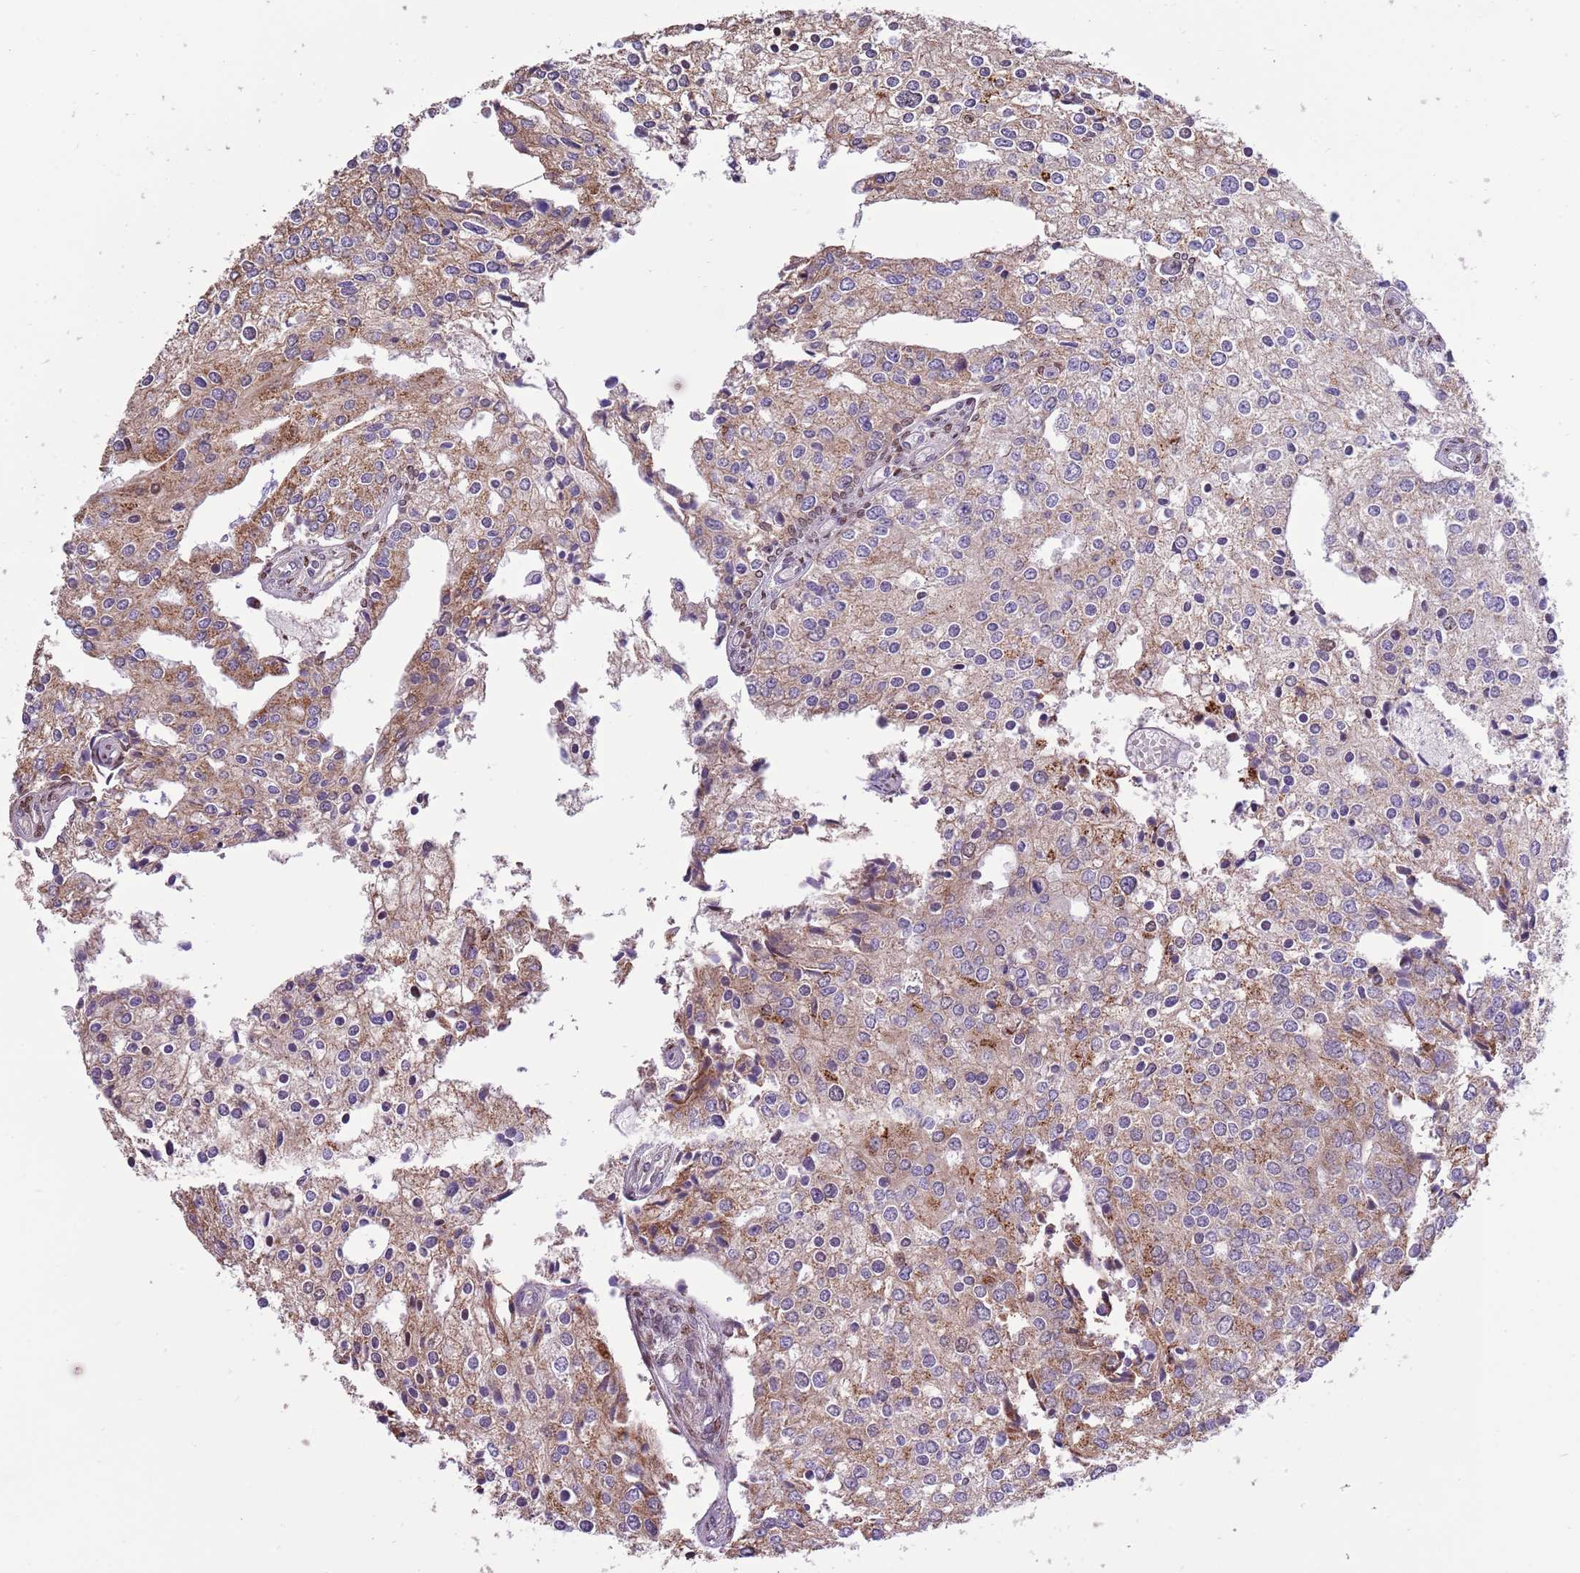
{"staining": {"intensity": "moderate", "quantity": ">75%", "location": "cytoplasmic/membranous"}, "tissue": "prostate cancer", "cell_type": "Tumor cells", "image_type": "cancer", "snomed": [{"axis": "morphology", "description": "Adenocarcinoma, High grade"}, {"axis": "topography", "description": "Prostate"}], "caption": "Immunohistochemical staining of human prostate cancer reveals medium levels of moderate cytoplasmic/membranous expression in approximately >75% of tumor cells.", "gene": "ARL2BP", "patient": {"sex": "male", "age": 62}}